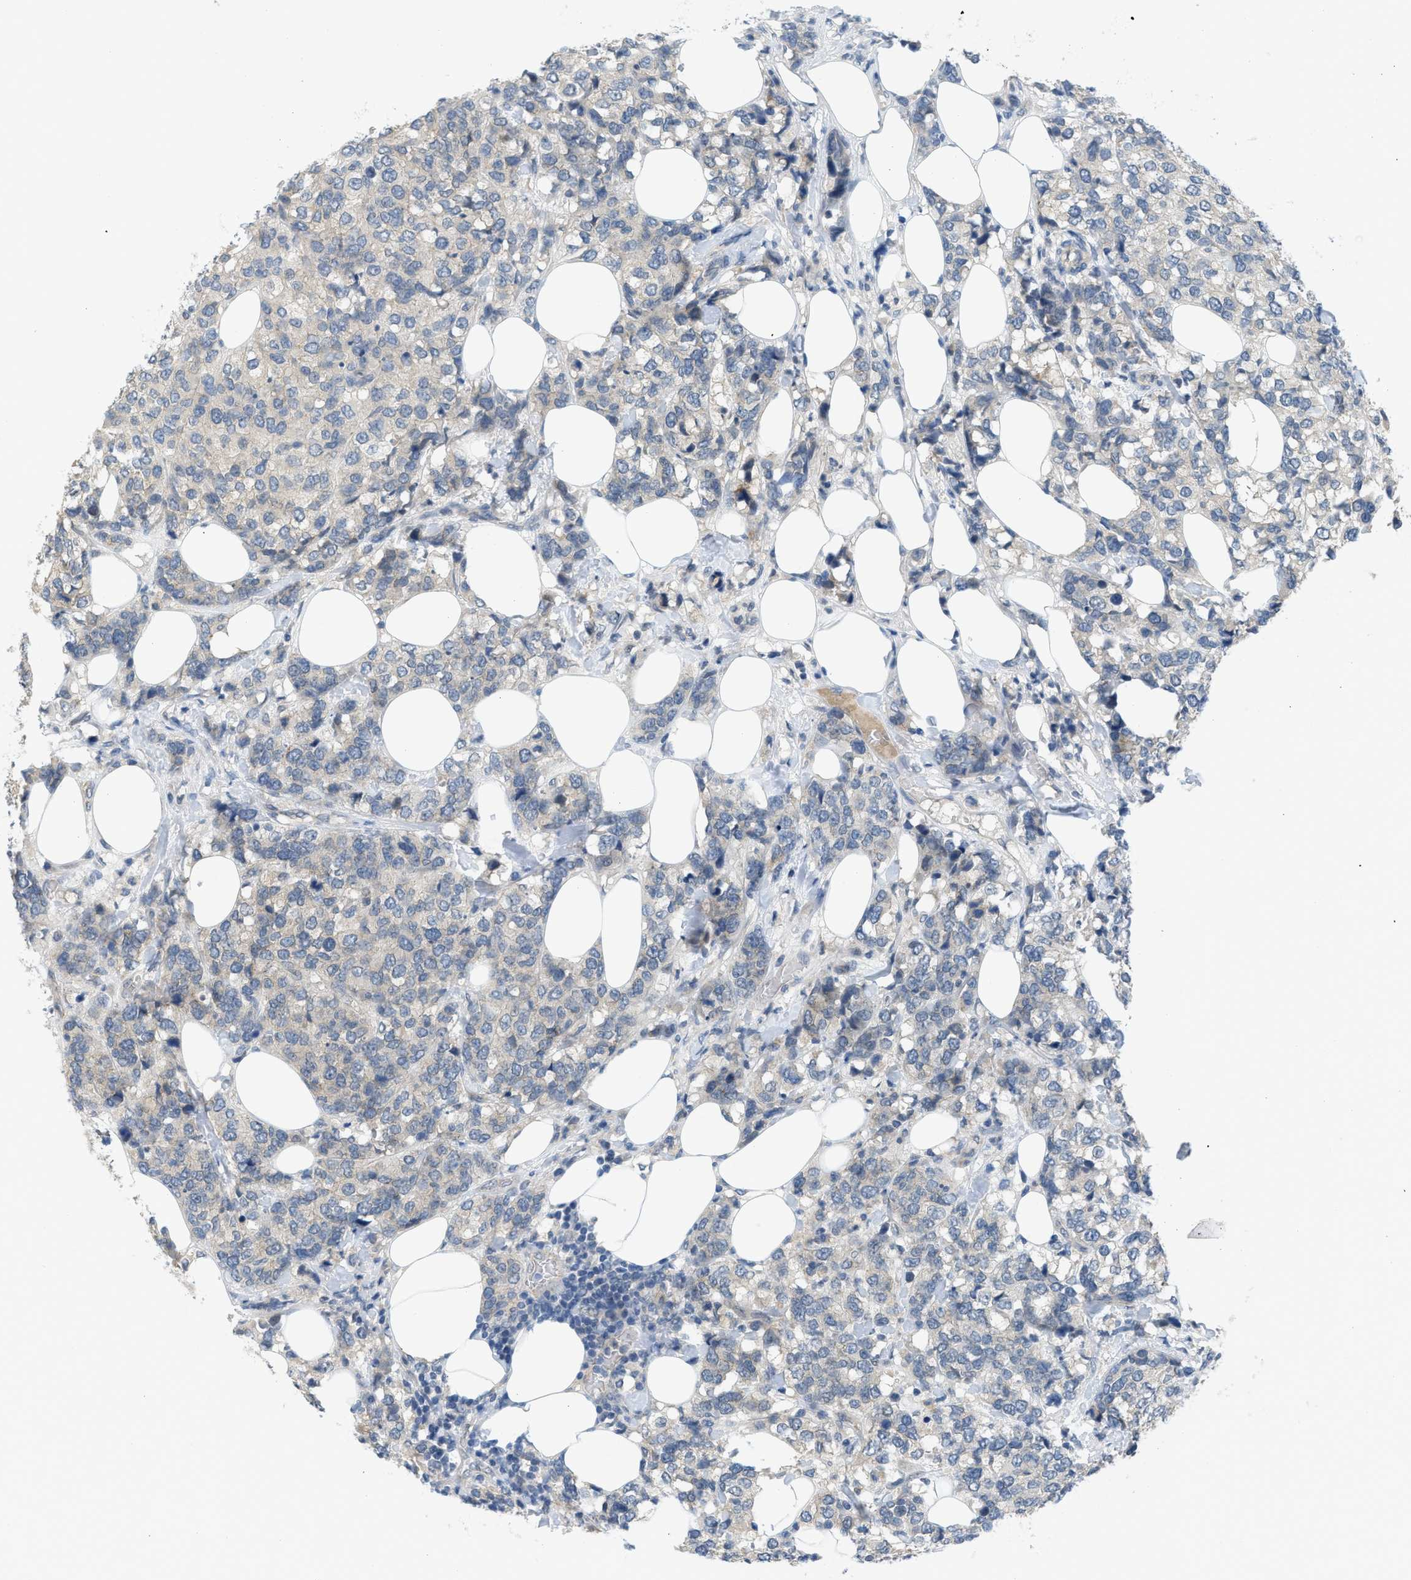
{"staining": {"intensity": "negative", "quantity": "none", "location": "none"}, "tissue": "breast cancer", "cell_type": "Tumor cells", "image_type": "cancer", "snomed": [{"axis": "morphology", "description": "Lobular carcinoma"}, {"axis": "topography", "description": "Breast"}], "caption": "Human lobular carcinoma (breast) stained for a protein using immunohistochemistry exhibits no staining in tumor cells.", "gene": "TNFAIP1", "patient": {"sex": "female", "age": 59}}